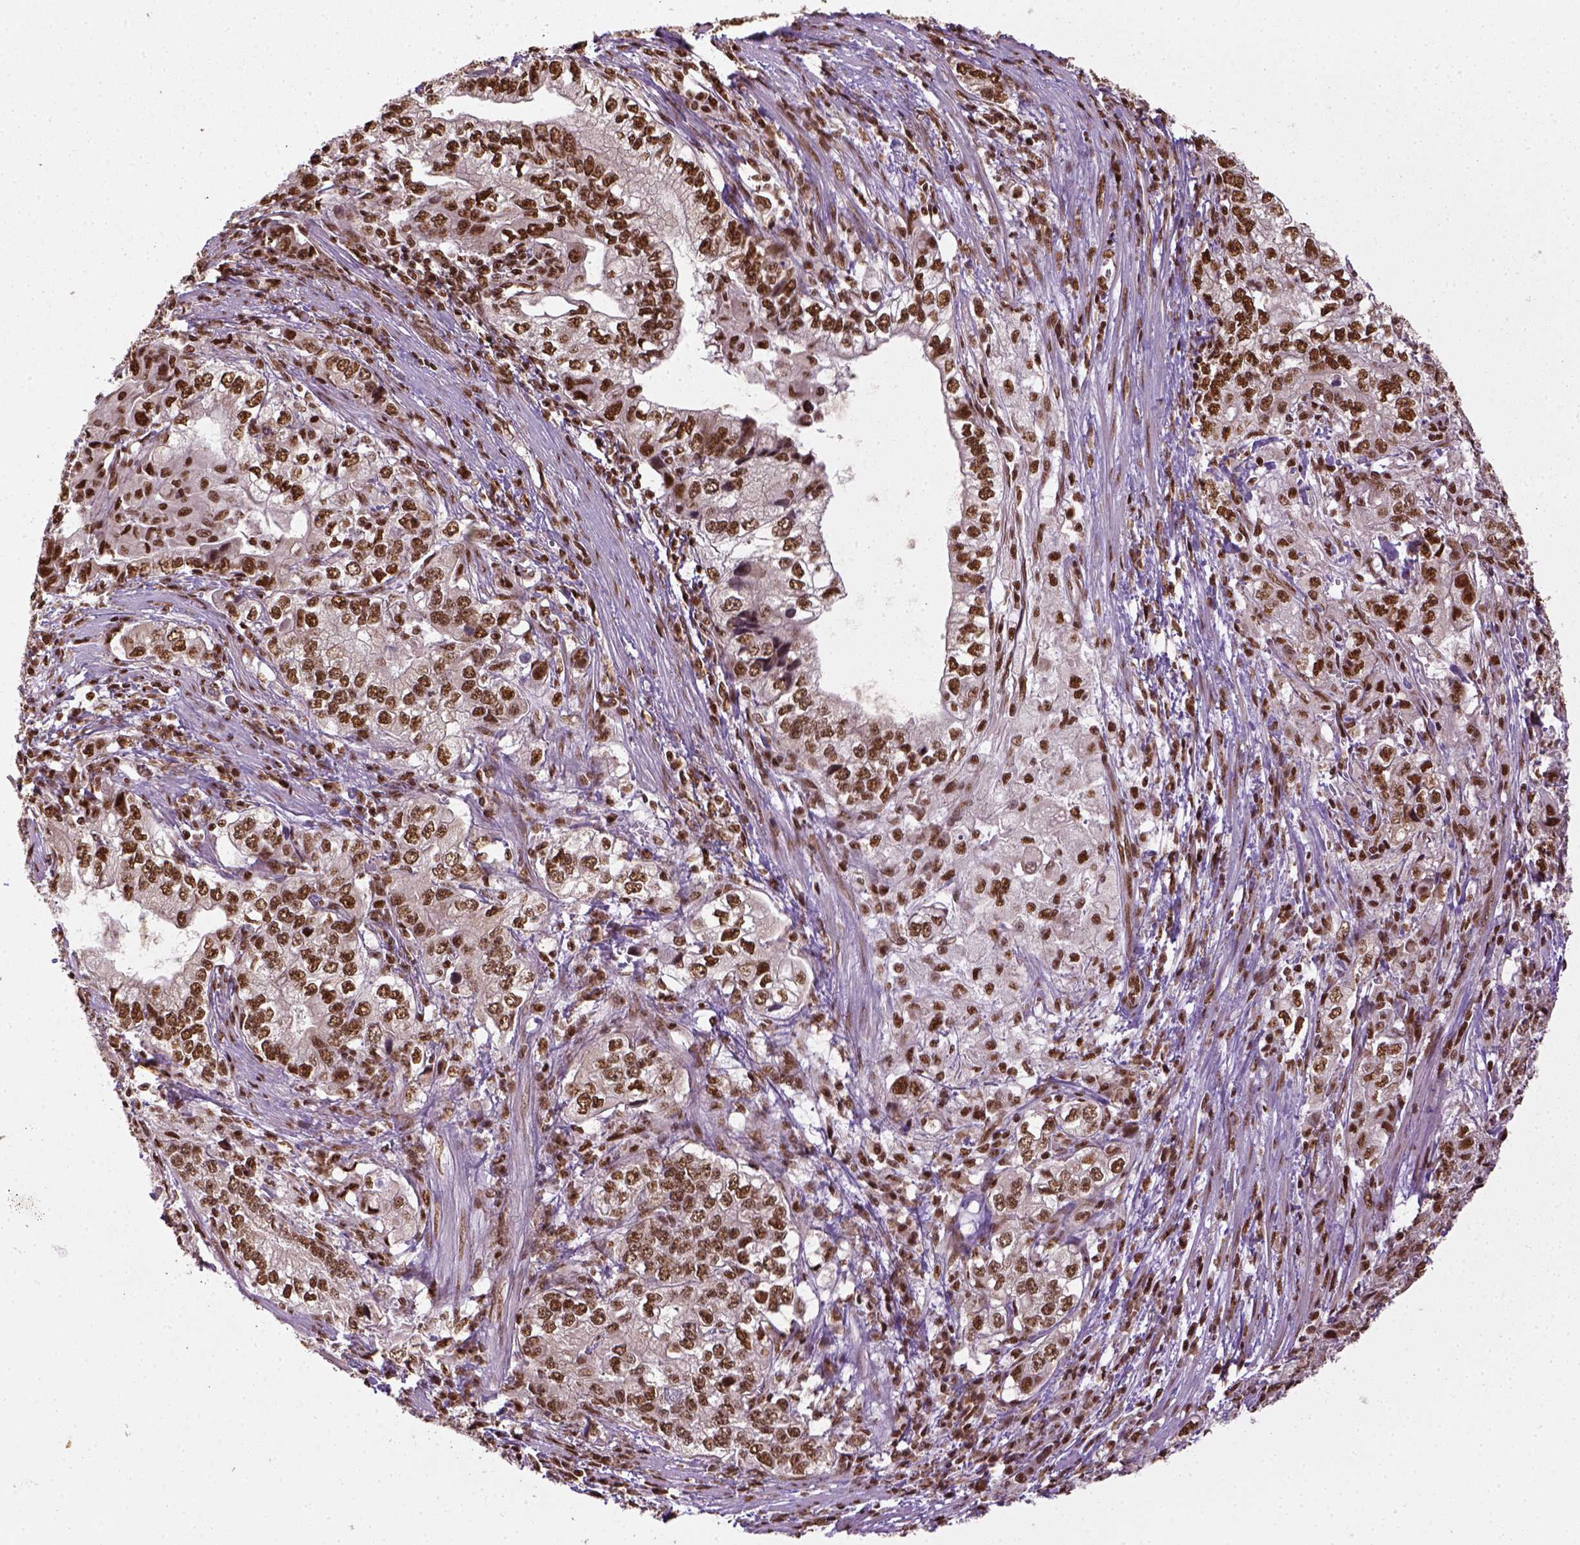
{"staining": {"intensity": "strong", "quantity": ">75%", "location": "nuclear"}, "tissue": "stomach cancer", "cell_type": "Tumor cells", "image_type": "cancer", "snomed": [{"axis": "morphology", "description": "Adenocarcinoma, NOS"}, {"axis": "topography", "description": "Stomach, lower"}], "caption": "A photomicrograph of human adenocarcinoma (stomach) stained for a protein shows strong nuclear brown staining in tumor cells.", "gene": "CCAR1", "patient": {"sex": "female", "age": 72}}